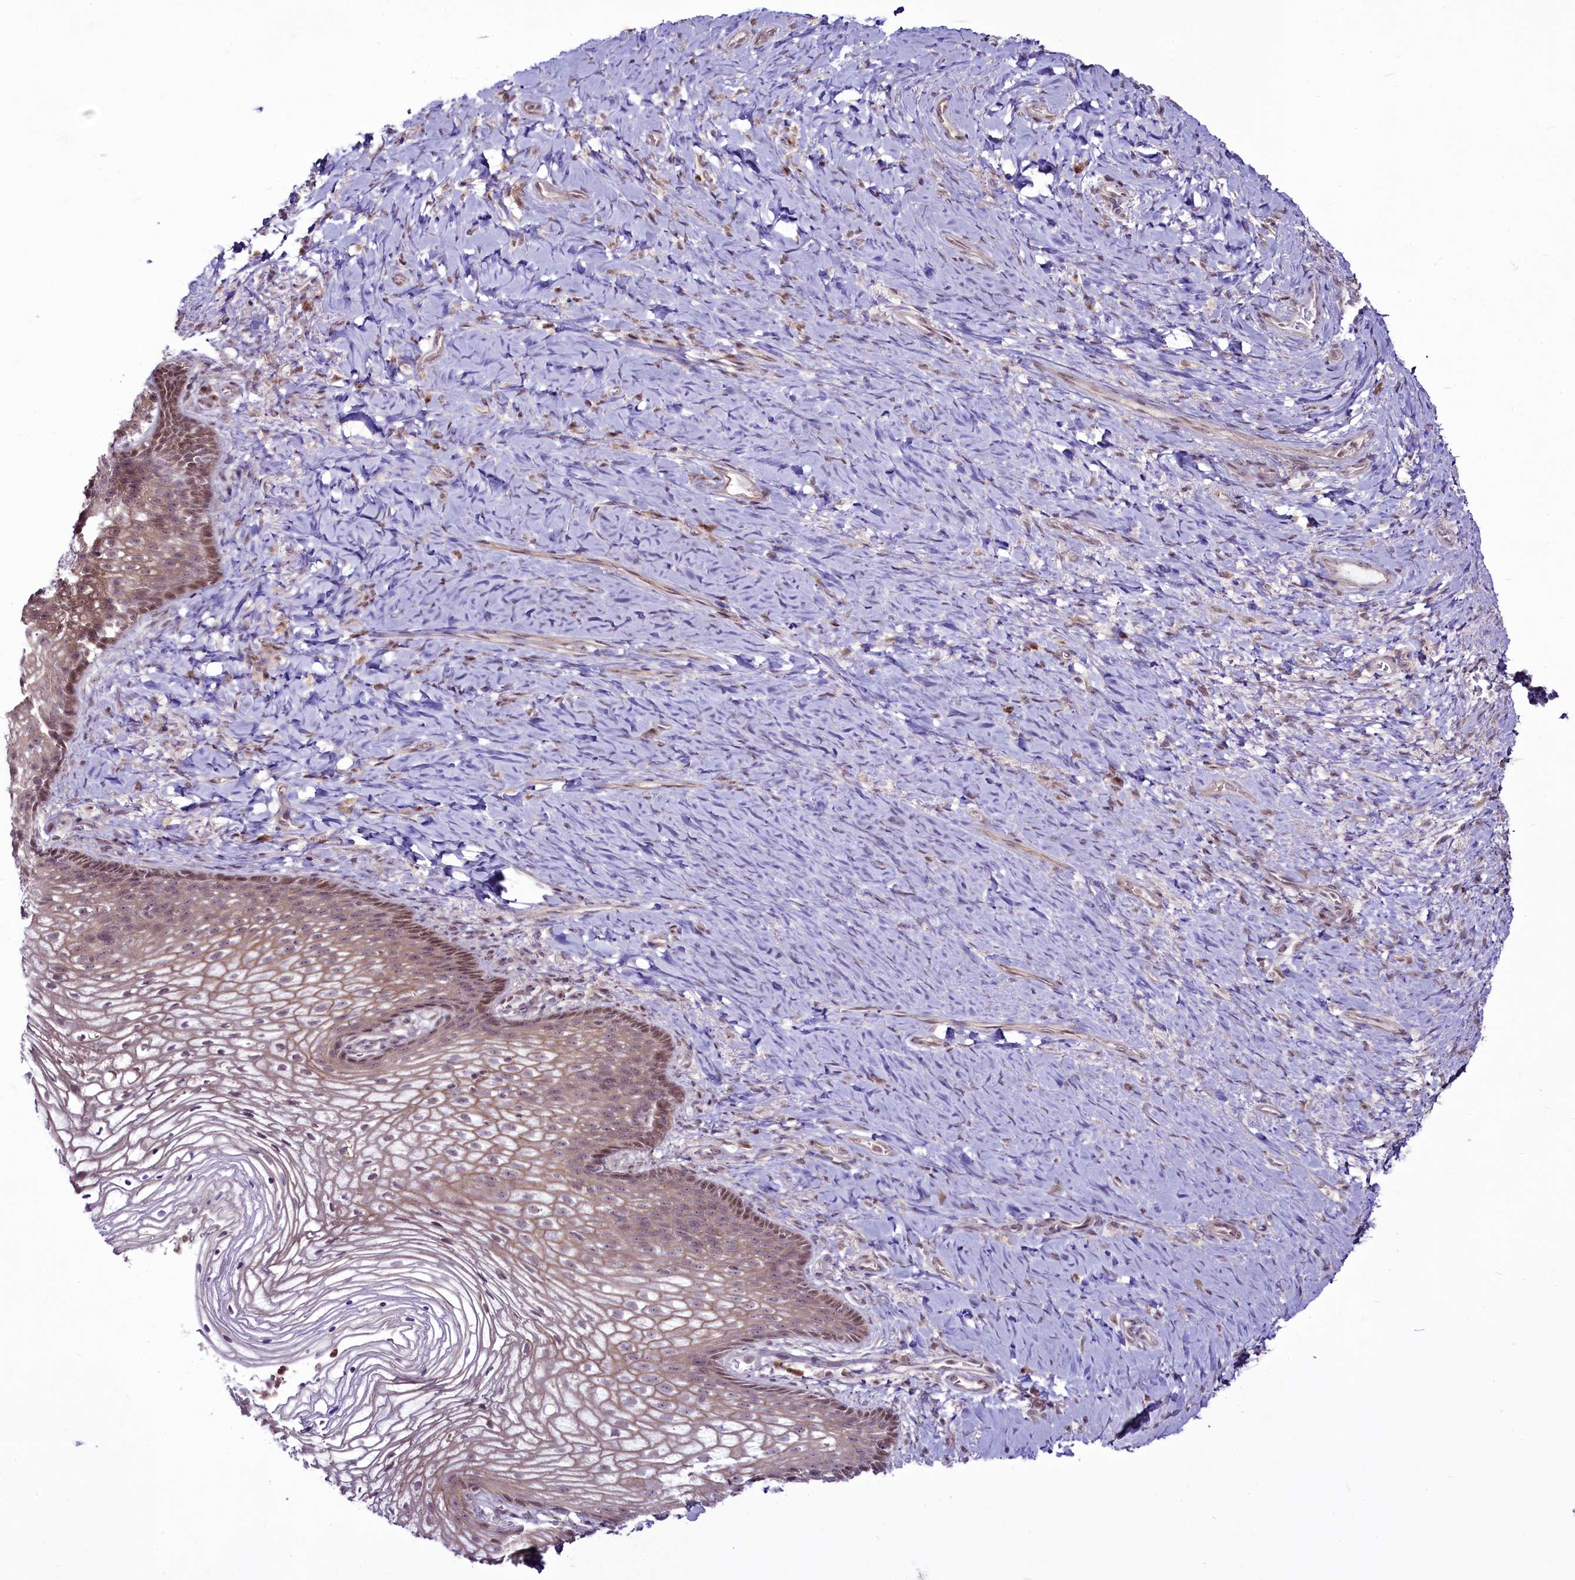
{"staining": {"intensity": "moderate", "quantity": "25%-75%", "location": "cytoplasmic/membranous,nuclear"}, "tissue": "vagina", "cell_type": "Squamous epithelial cells", "image_type": "normal", "snomed": [{"axis": "morphology", "description": "Normal tissue, NOS"}, {"axis": "topography", "description": "Vagina"}], "caption": "Brown immunohistochemical staining in normal human vagina reveals moderate cytoplasmic/membranous,nuclear positivity in approximately 25%-75% of squamous epithelial cells.", "gene": "RSBN1", "patient": {"sex": "female", "age": 60}}